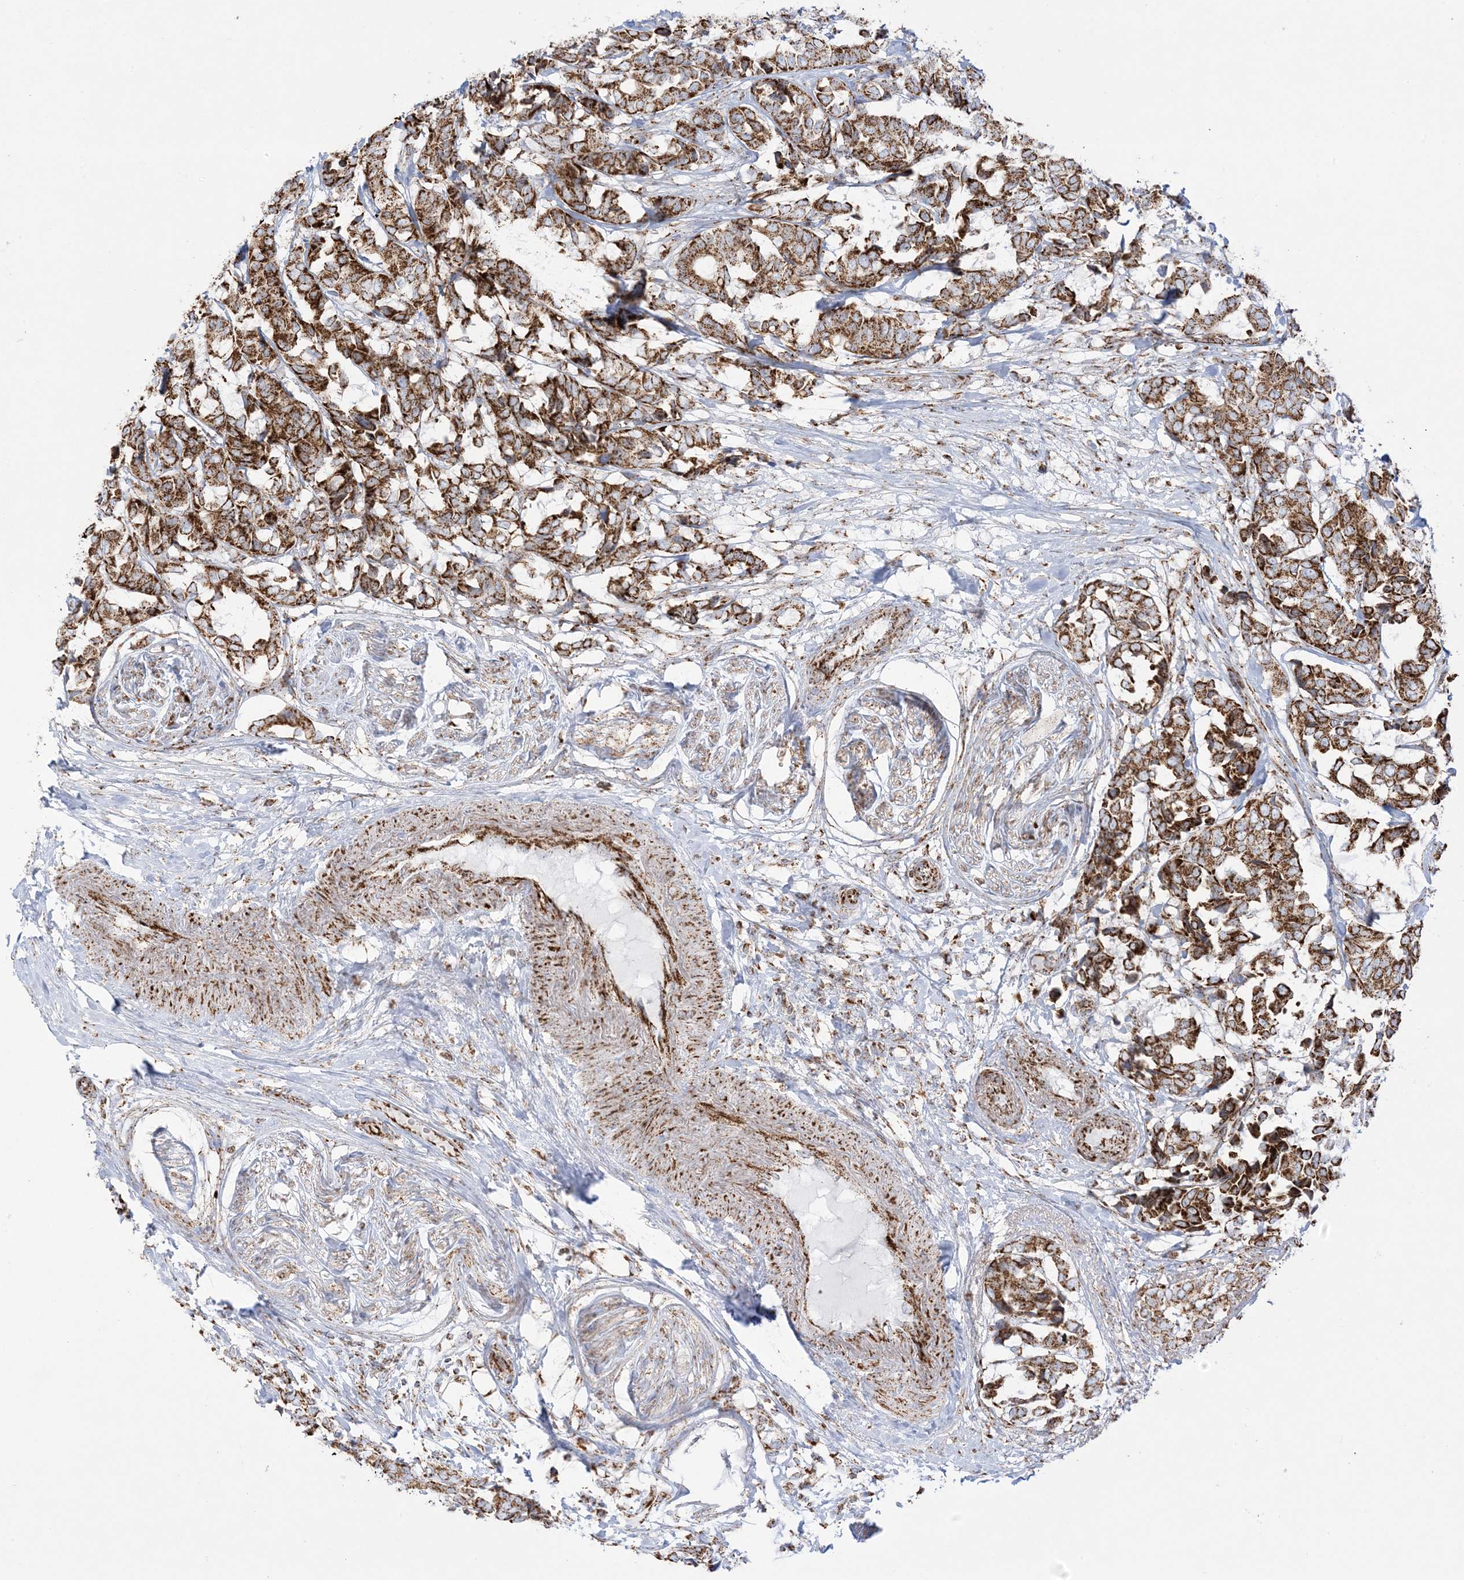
{"staining": {"intensity": "moderate", "quantity": ">75%", "location": "cytoplasmic/membranous"}, "tissue": "breast cancer", "cell_type": "Tumor cells", "image_type": "cancer", "snomed": [{"axis": "morphology", "description": "Duct carcinoma"}, {"axis": "topography", "description": "Breast"}], "caption": "This image displays intraductal carcinoma (breast) stained with immunohistochemistry to label a protein in brown. The cytoplasmic/membranous of tumor cells show moderate positivity for the protein. Nuclei are counter-stained blue.", "gene": "MRPS36", "patient": {"sex": "female", "age": 87}}